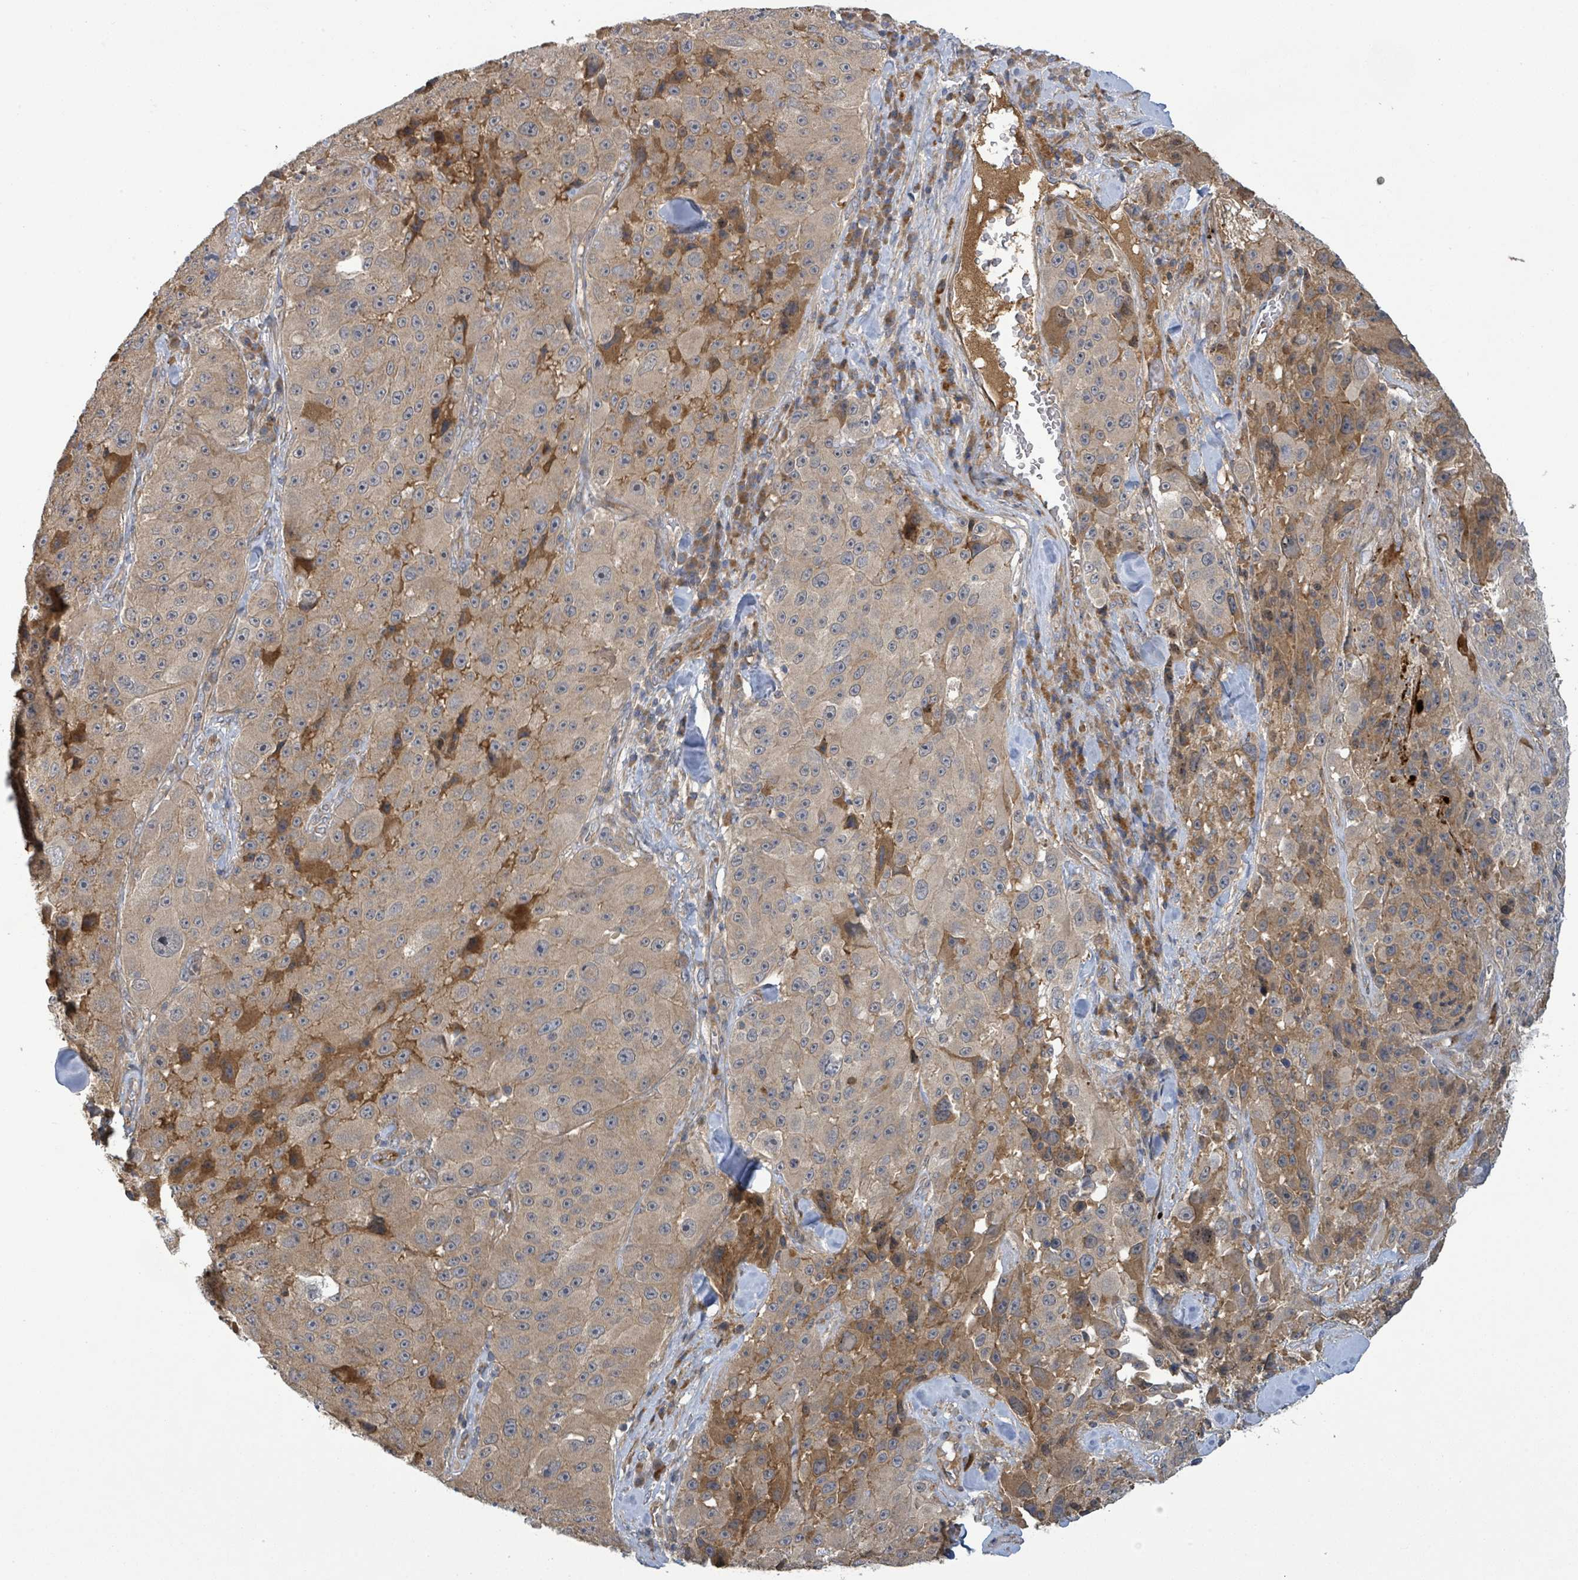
{"staining": {"intensity": "moderate", "quantity": "<25%", "location": "cytoplasmic/membranous"}, "tissue": "melanoma", "cell_type": "Tumor cells", "image_type": "cancer", "snomed": [{"axis": "morphology", "description": "Malignant melanoma, Metastatic site"}, {"axis": "topography", "description": "Lymph node"}], "caption": "Immunohistochemical staining of human malignant melanoma (metastatic site) shows low levels of moderate cytoplasmic/membranous protein expression in approximately <25% of tumor cells.", "gene": "STARD4", "patient": {"sex": "male", "age": 62}}